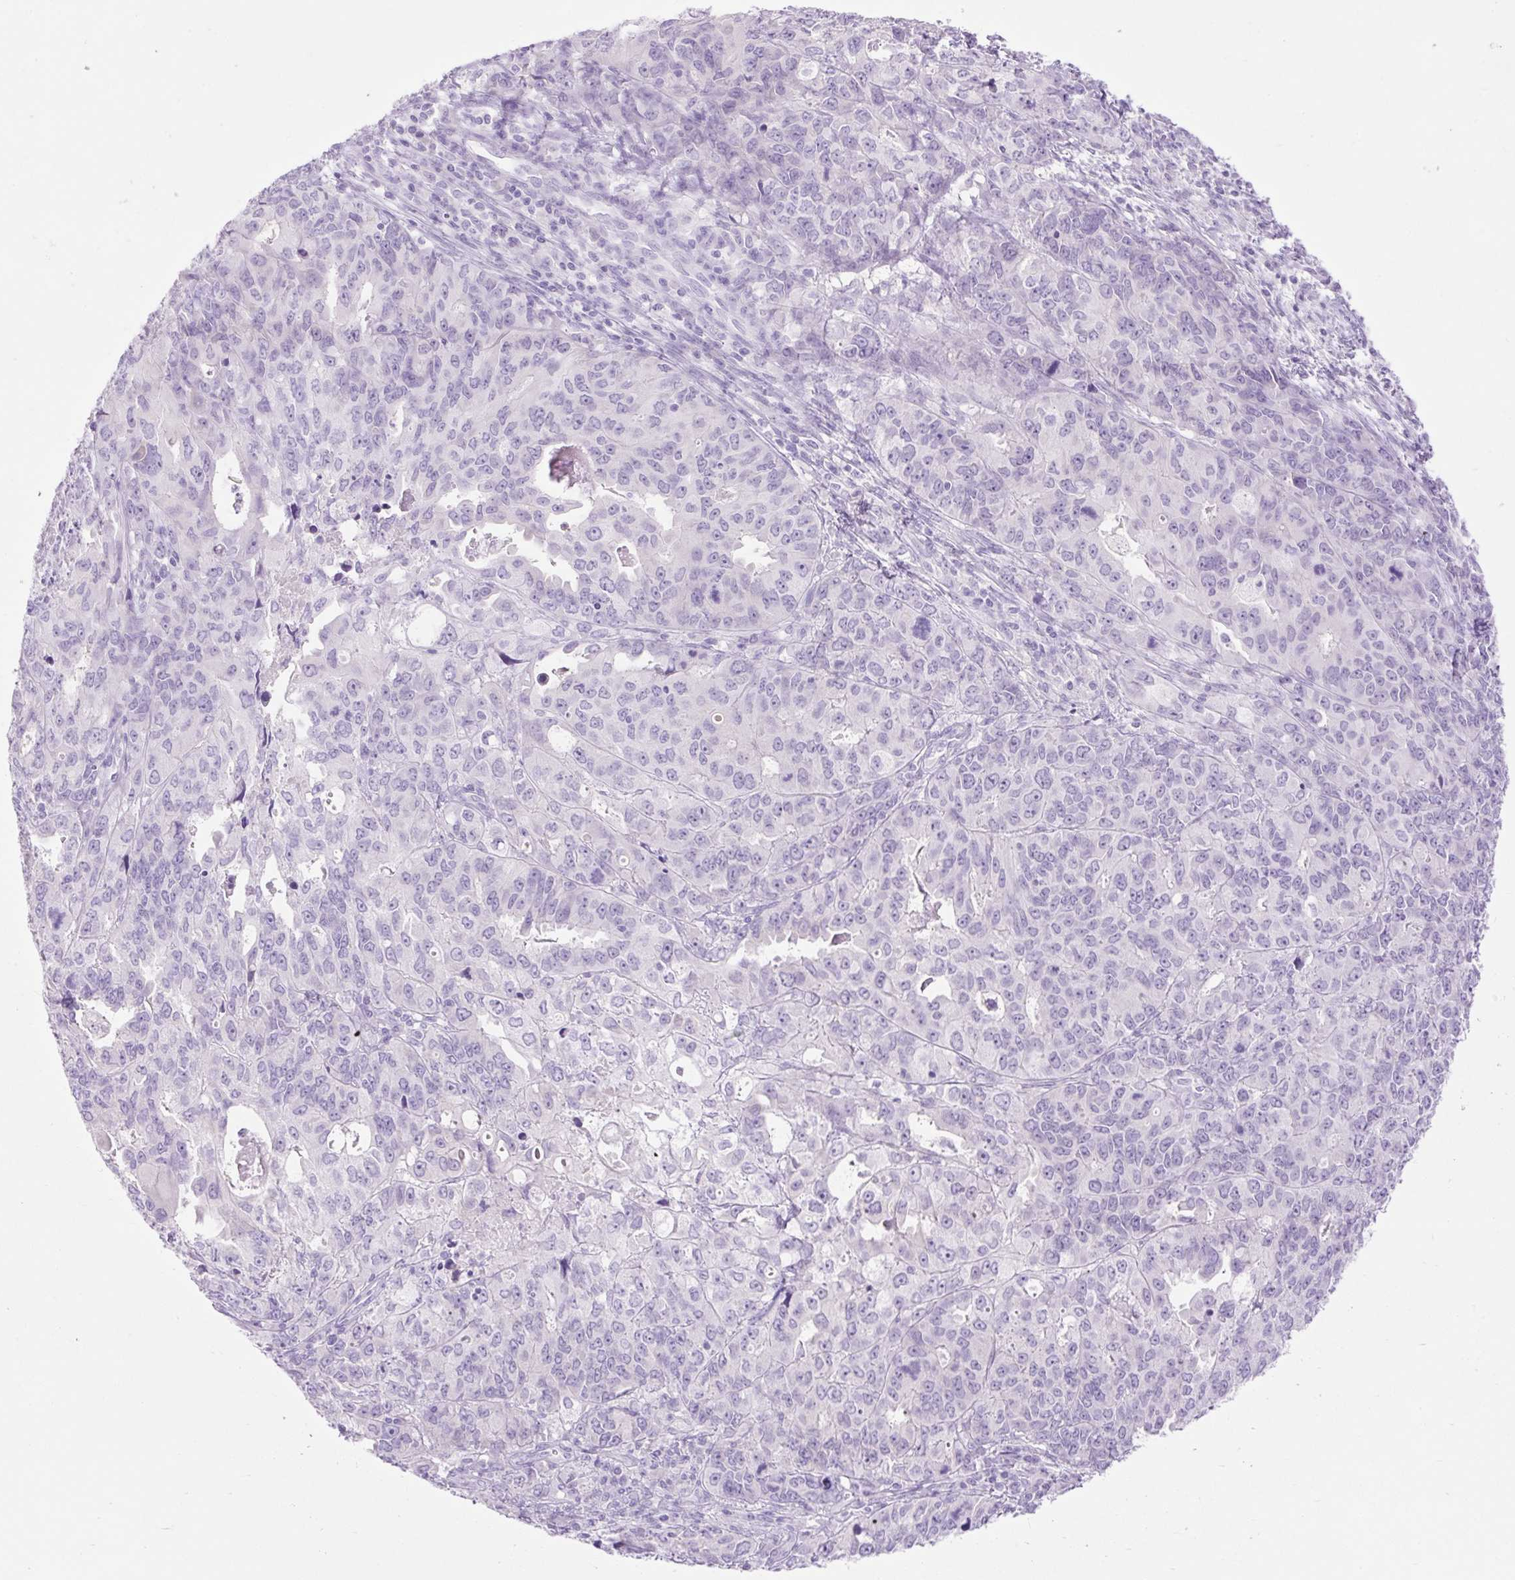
{"staining": {"intensity": "negative", "quantity": "none", "location": "none"}, "tissue": "endometrial cancer", "cell_type": "Tumor cells", "image_type": "cancer", "snomed": [{"axis": "morphology", "description": "Adenocarcinoma, NOS"}, {"axis": "topography", "description": "Uterus"}], "caption": "A high-resolution histopathology image shows immunohistochemistry staining of endometrial adenocarcinoma, which reveals no significant staining in tumor cells. (DAB (3,3'-diaminobenzidine) IHC, high magnification).", "gene": "SLC25A40", "patient": {"sex": "female", "age": 79}}